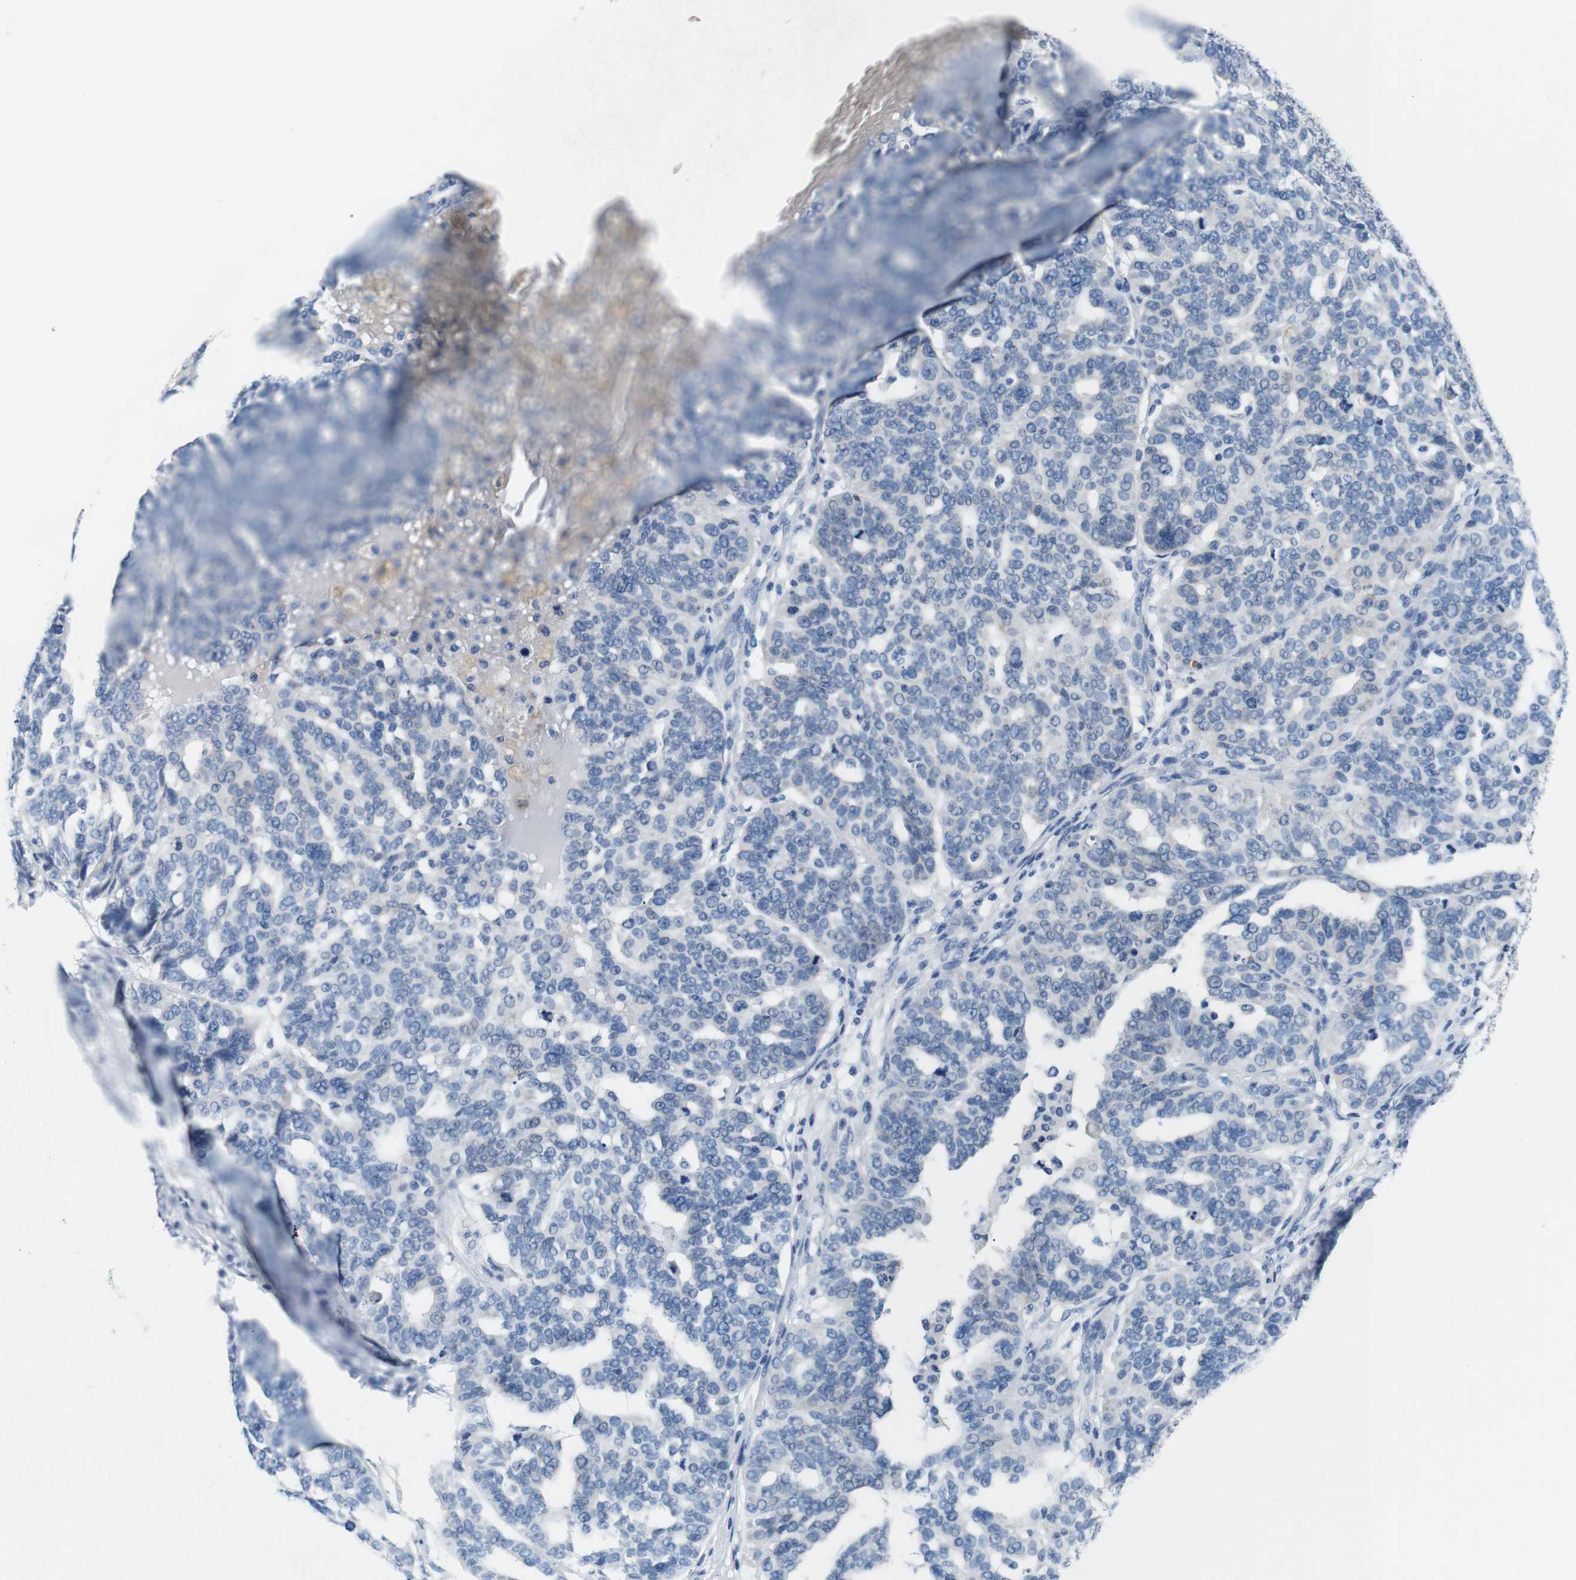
{"staining": {"intensity": "negative", "quantity": "none", "location": "none"}, "tissue": "ovarian cancer", "cell_type": "Tumor cells", "image_type": "cancer", "snomed": [{"axis": "morphology", "description": "Cystadenocarcinoma, serous, NOS"}, {"axis": "topography", "description": "Ovary"}], "caption": "A high-resolution image shows immunohistochemistry (IHC) staining of ovarian cancer (serous cystadenocarcinoma), which displays no significant staining in tumor cells.", "gene": "GOLGA2", "patient": {"sex": "female", "age": 59}}